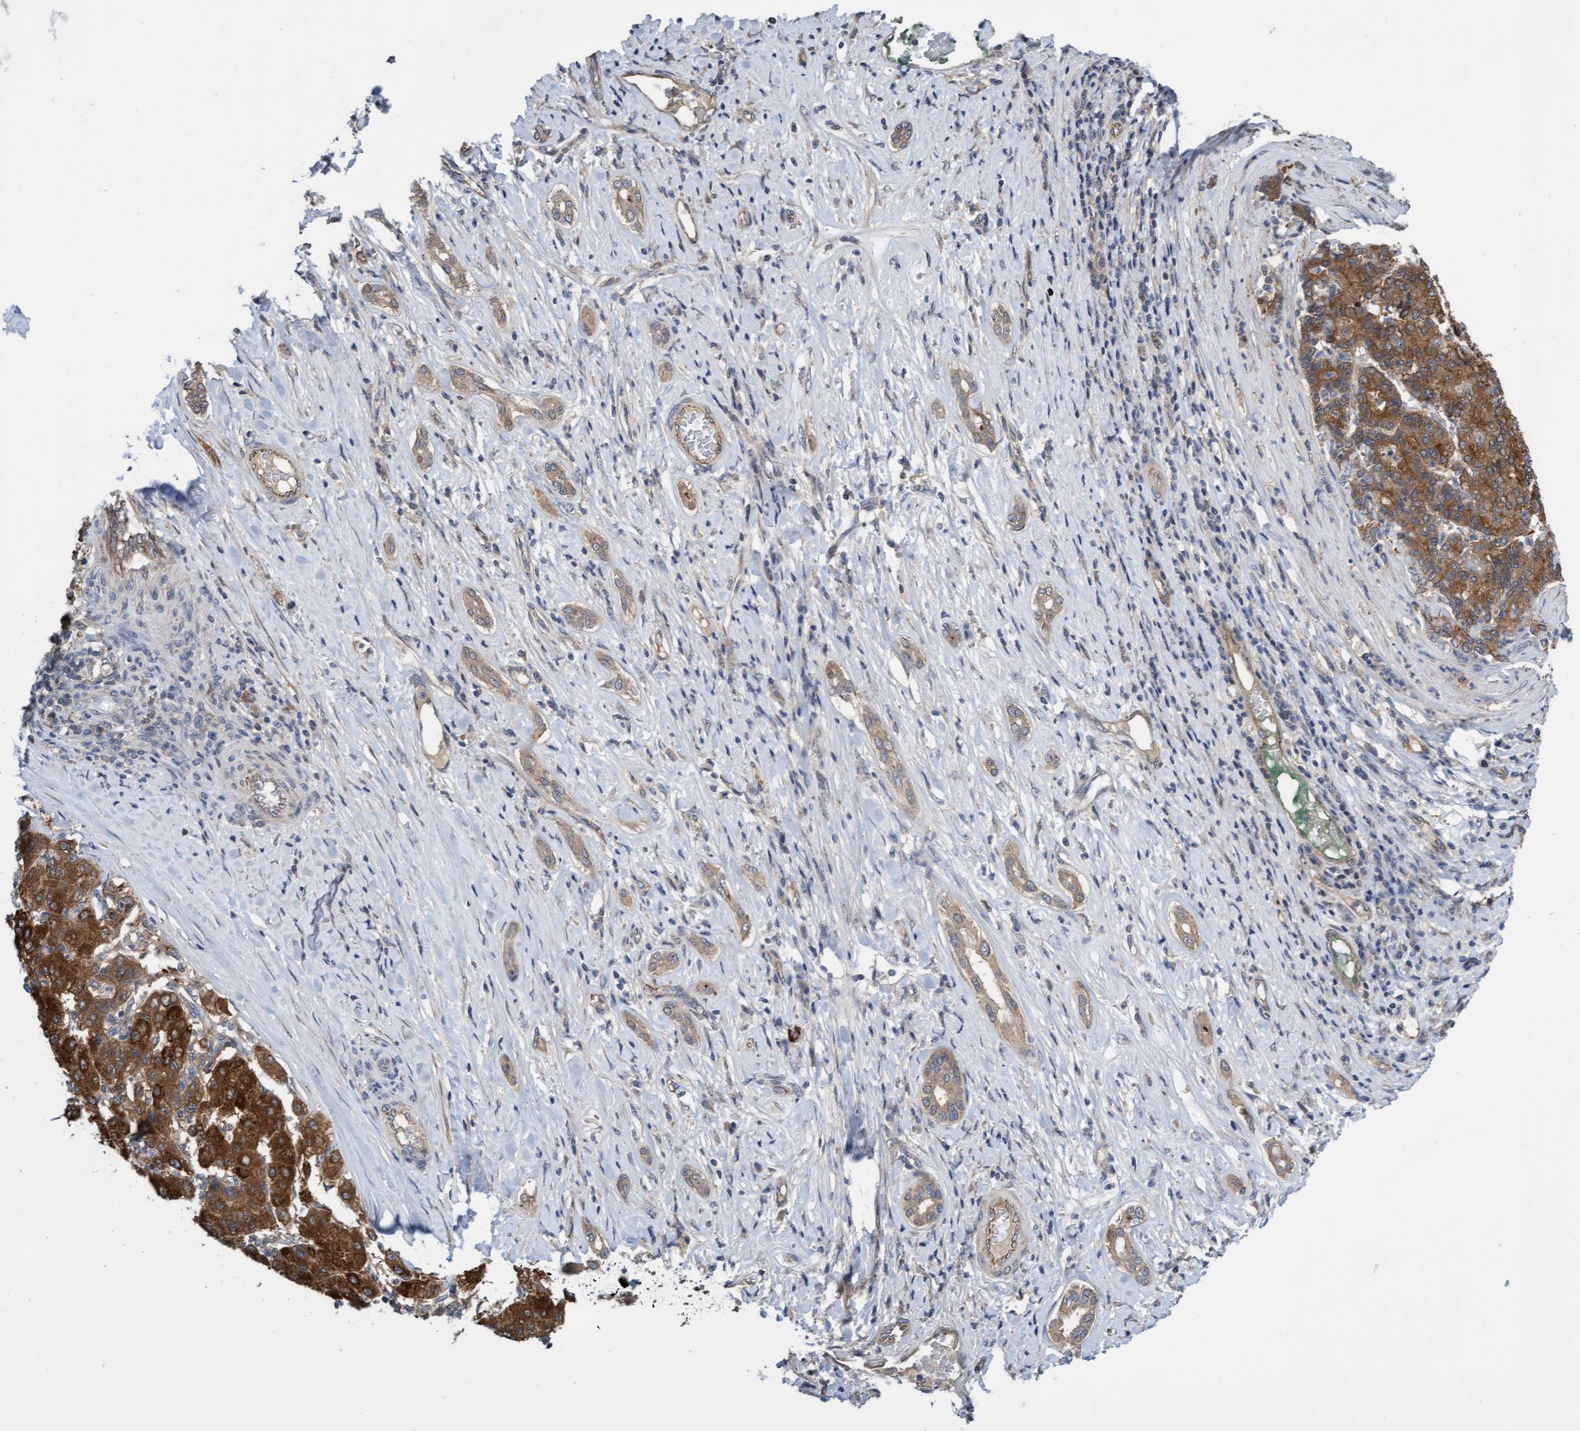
{"staining": {"intensity": "strong", "quantity": ">75%", "location": "cytoplasmic/membranous"}, "tissue": "liver cancer", "cell_type": "Tumor cells", "image_type": "cancer", "snomed": [{"axis": "morphology", "description": "Carcinoma, Hepatocellular, NOS"}, {"axis": "topography", "description": "Liver"}], "caption": "The image displays staining of liver hepatocellular carcinoma, revealing strong cytoplasmic/membranous protein expression (brown color) within tumor cells.", "gene": "ITFG1", "patient": {"sex": "male", "age": 65}}